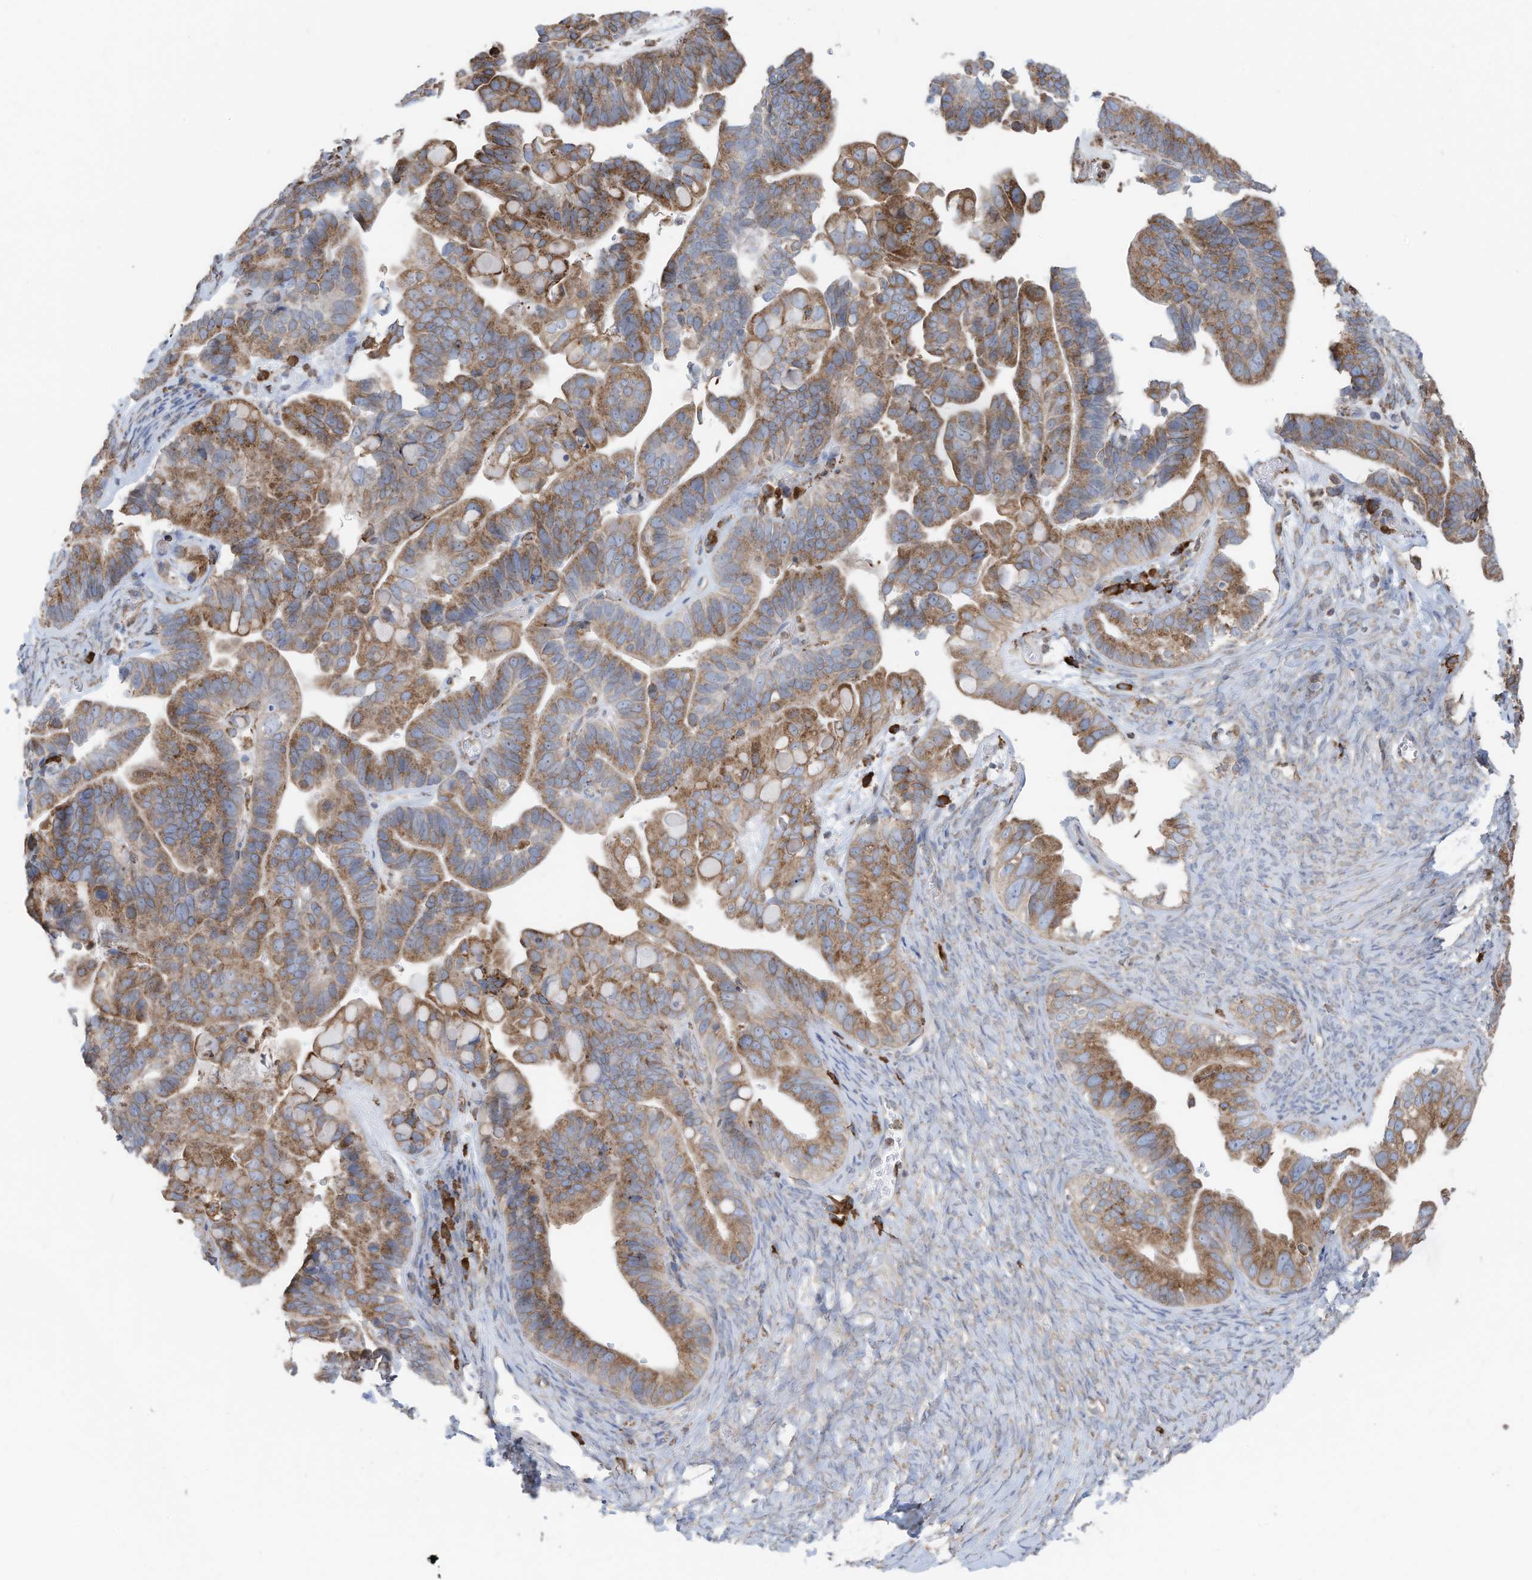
{"staining": {"intensity": "moderate", "quantity": ">75%", "location": "cytoplasmic/membranous"}, "tissue": "ovarian cancer", "cell_type": "Tumor cells", "image_type": "cancer", "snomed": [{"axis": "morphology", "description": "Cystadenocarcinoma, serous, NOS"}, {"axis": "topography", "description": "Ovary"}], "caption": "A brown stain labels moderate cytoplasmic/membranous positivity of a protein in human serous cystadenocarcinoma (ovarian) tumor cells.", "gene": "ZNF354C", "patient": {"sex": "female", "age": 56}}